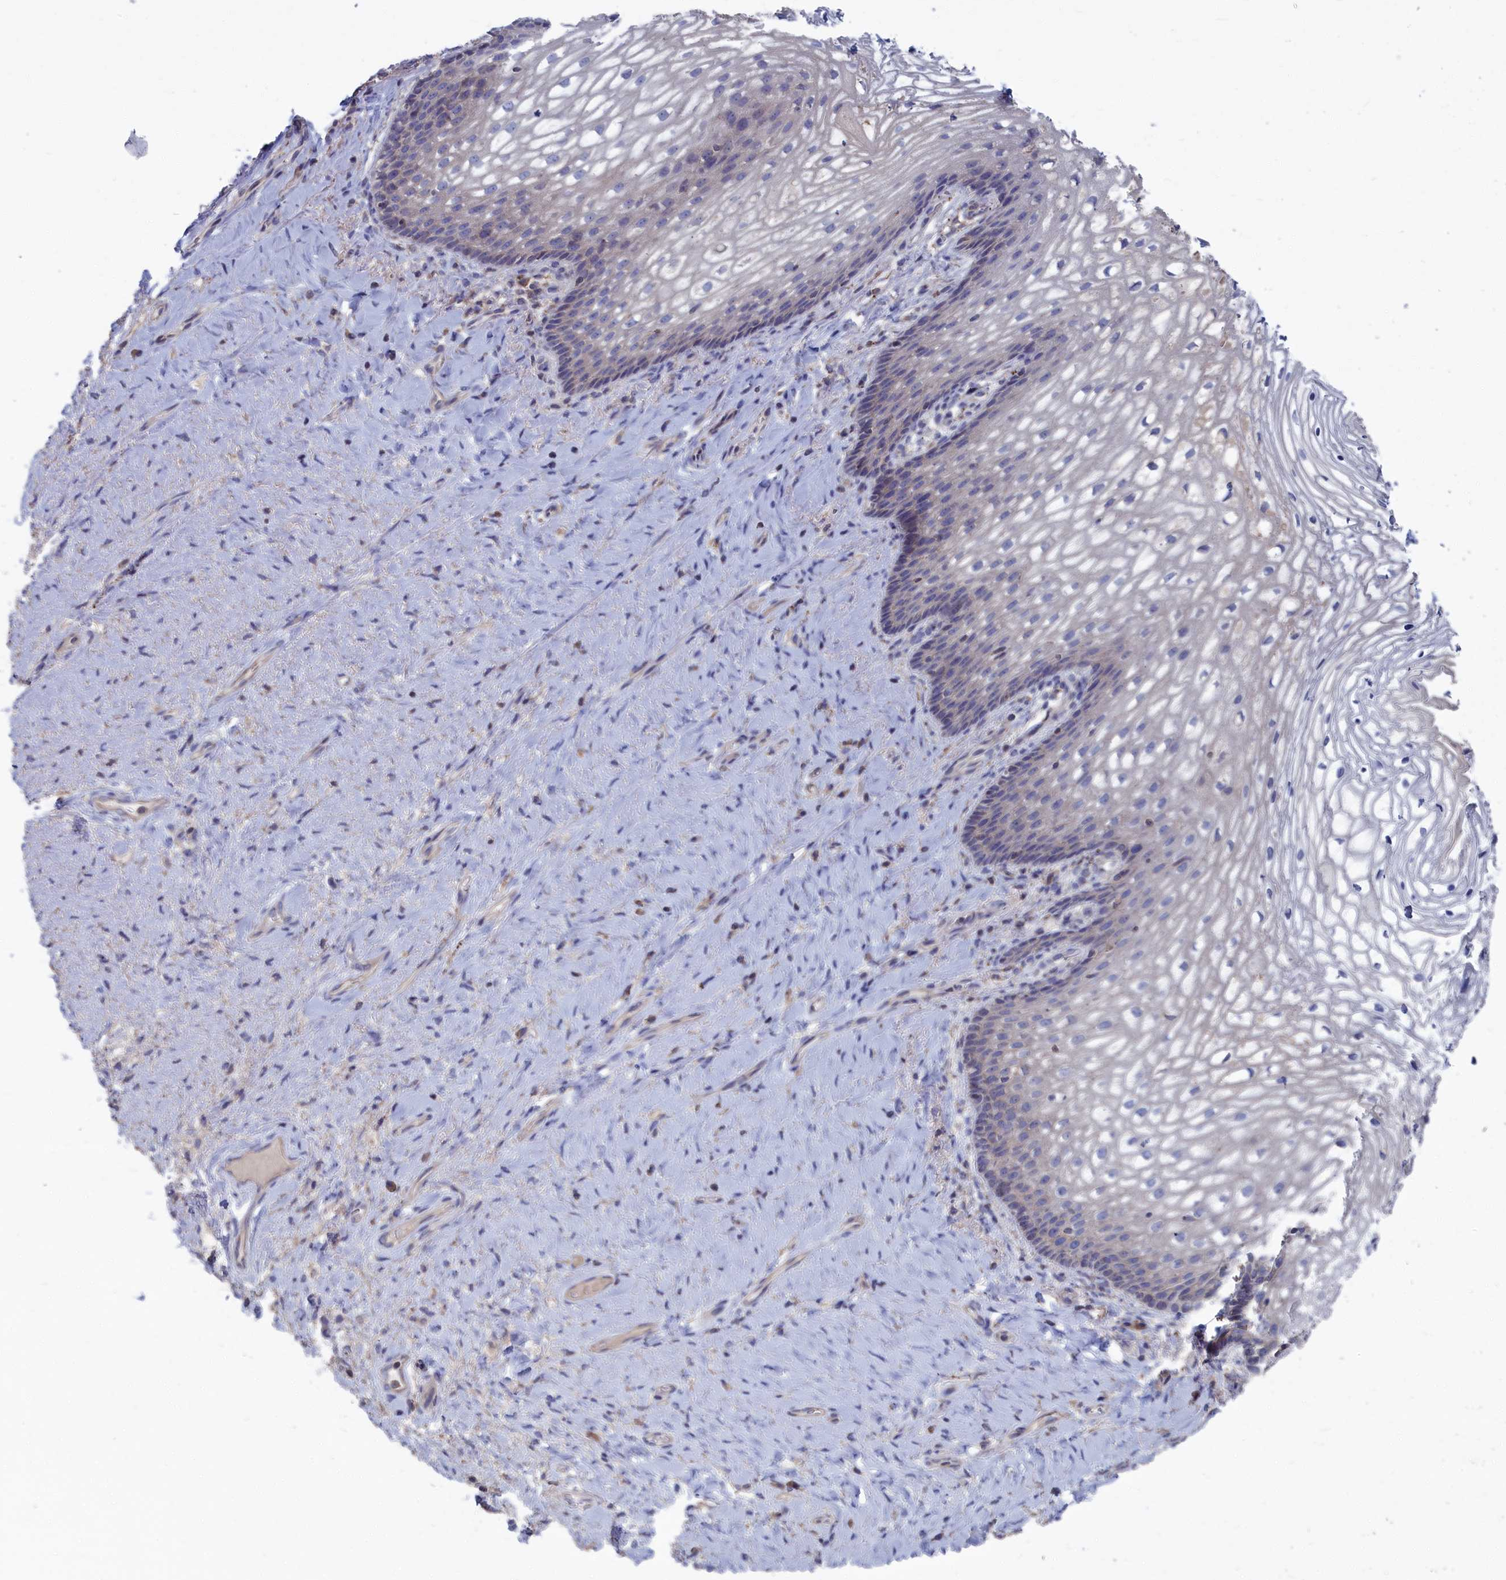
{"staining": {"intensity": "weak", "quantity": "<25%", "location": "cytoplasmic/membranous"}, "tissue": "vagina", "cell_type": "Squamous epithelial cells", "image_type": "normal", "snomed": [{"axis": "morphology", "description": "Normal tissue, NOS"}, {"axis": "topography", "description": "Vagina"}], "caption": "High power microscopy histopathology image of an IHC photomicrograph of unremarkable vagina, revealing no significant positivity in squamous epithelial cells.", "gene": "CEND1", "patient": {"sex": "female", "age": 60}}